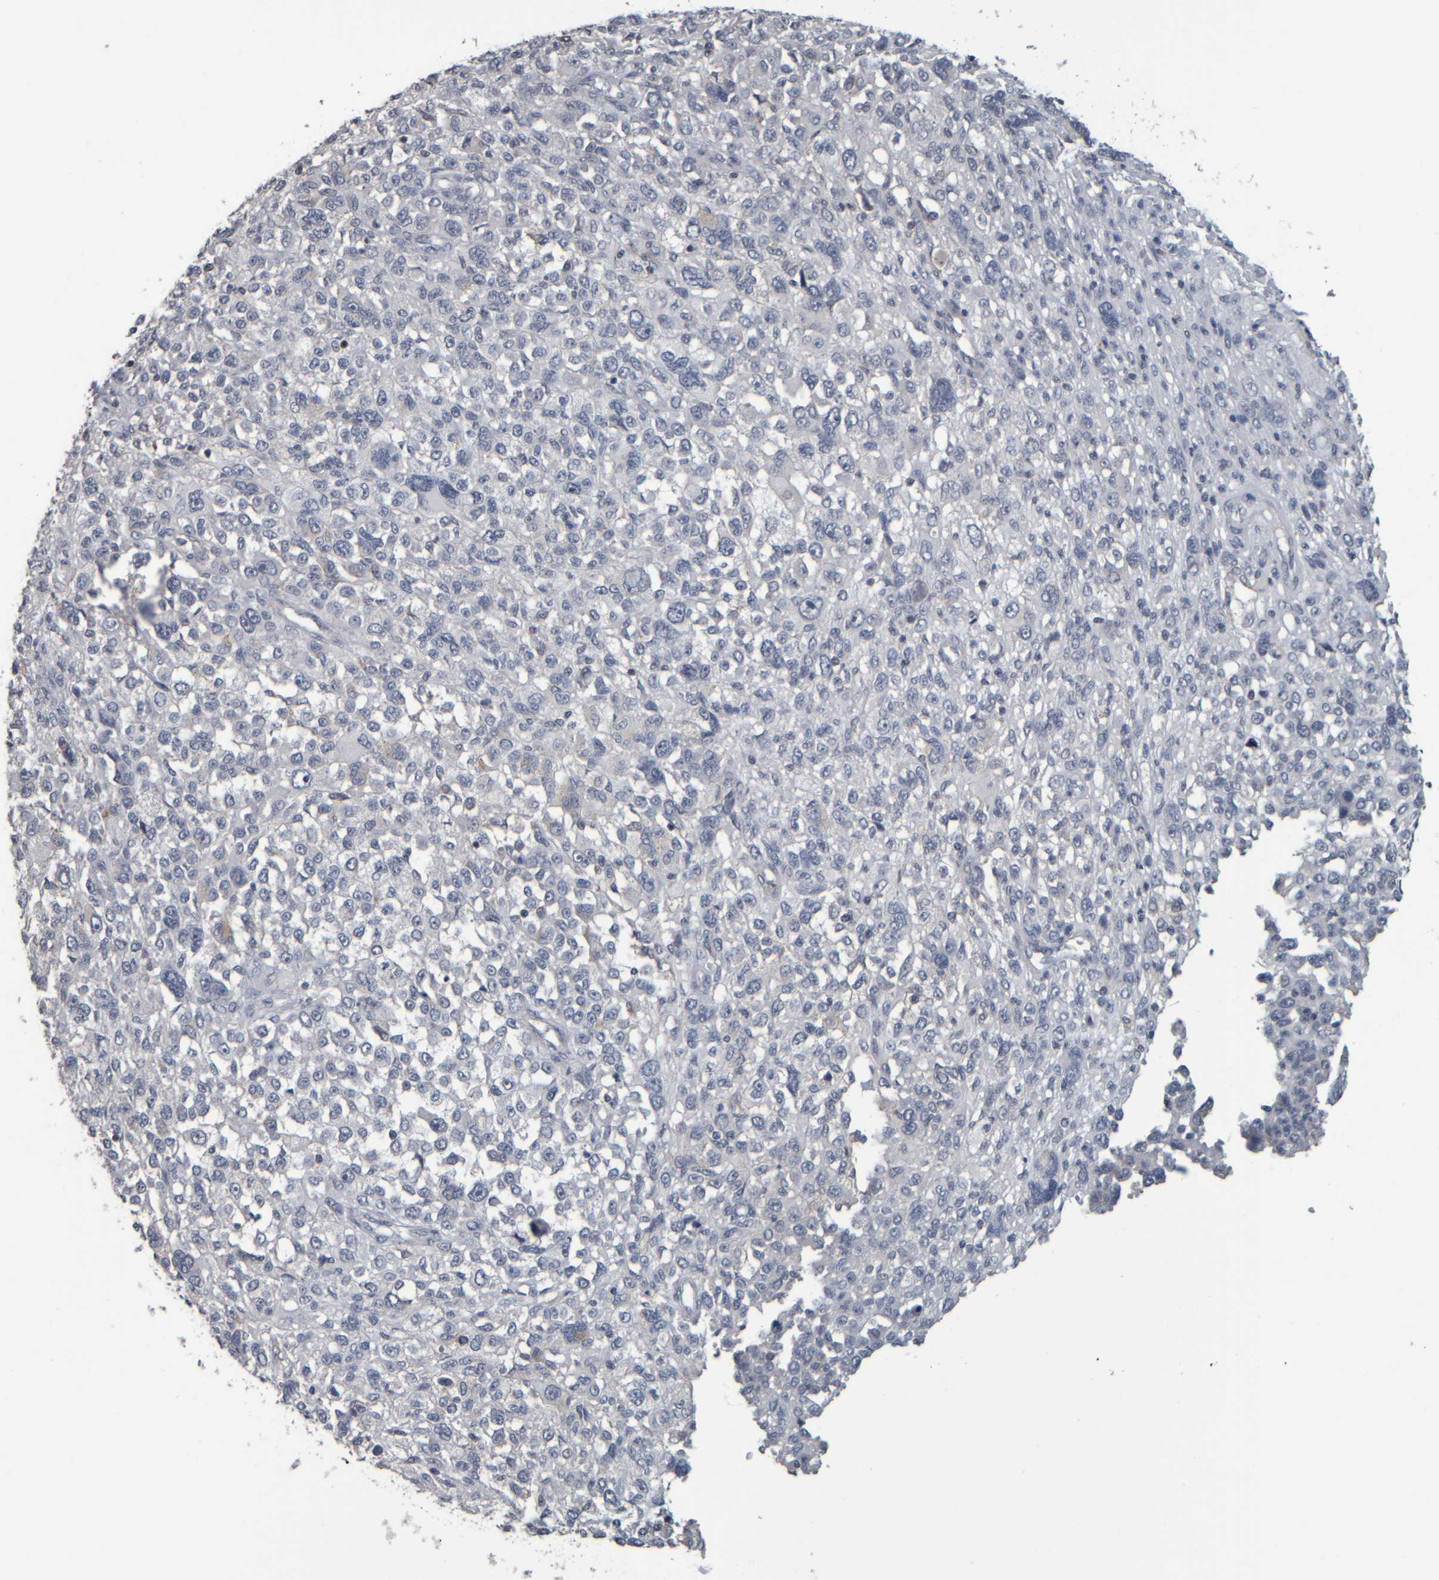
{"staining": {"intensity": "negative", "quantity": "none", "location": "none"}, "tissue": "melanoma", "cell_type": "Tumor cells", "image_type": "cancer", "snomed": [{"axis": "morphology", "description": "Malignant melanoma, NOS"}, {"axis": "topography", "description": "Skin"}], "caption": "Histopathology image shows no protein expression in tumor cells of malignant melanoma tissue.", "gene": "CAVIN4", "patient": {"sex": "female", "age": 55}}